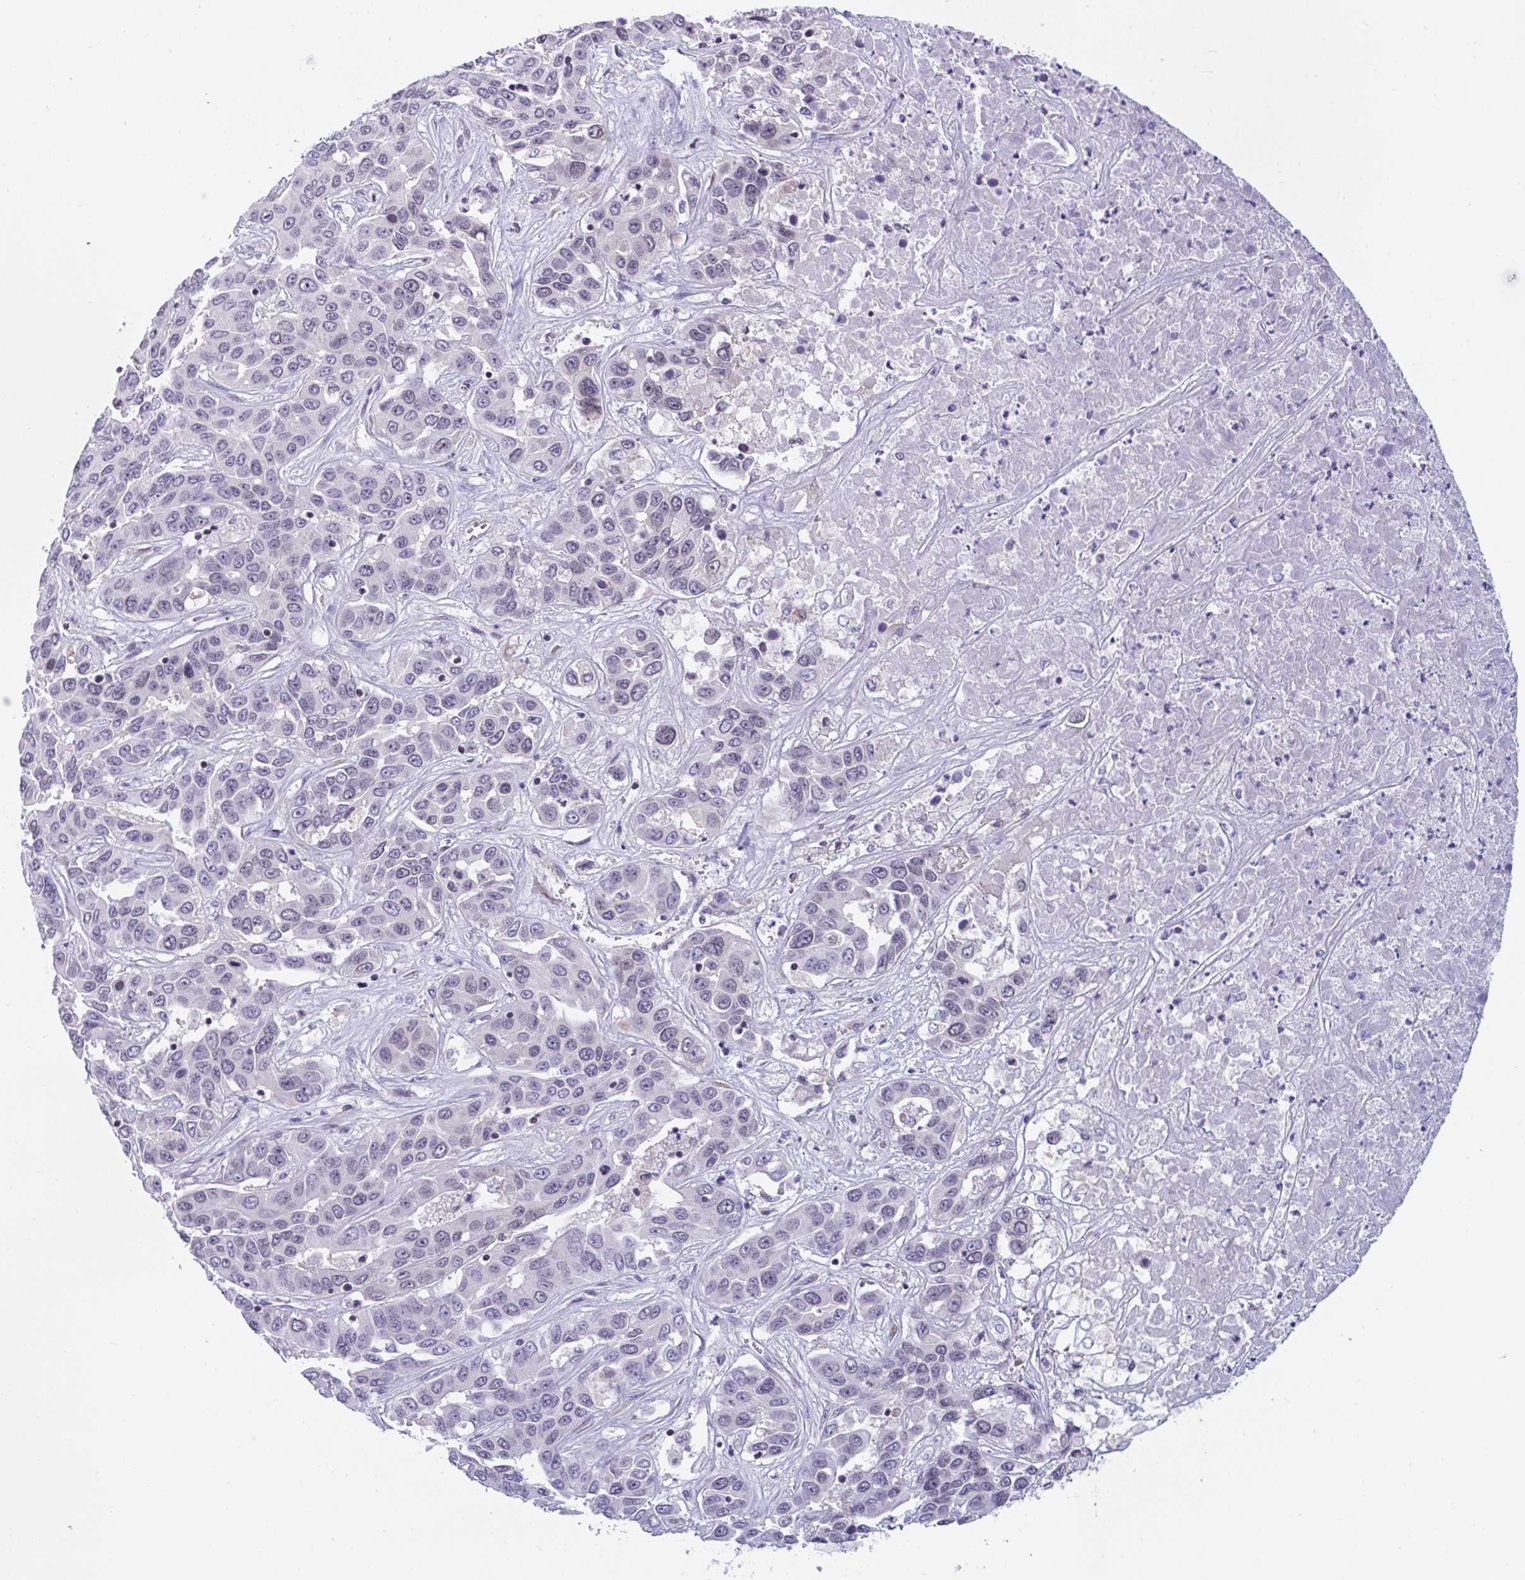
{"staining": {"intensity": "negative", "quantity": "none", "location": "none"}, "tissue": "liver cancer", "cell_type": "Tumor cells", "image_type": "cancer", "snomed": [{"axis": "morphology", "description": "Cholangiocarcinoma"}, {"axis": "topography", "description": "Liver"}], "caption": "This is an IHC histopathology image of liver cholangiocarcinoma. There is no expression in tumor cells.", "gene": "SNX11", "patient": {"sex": "female", "age": 52}}